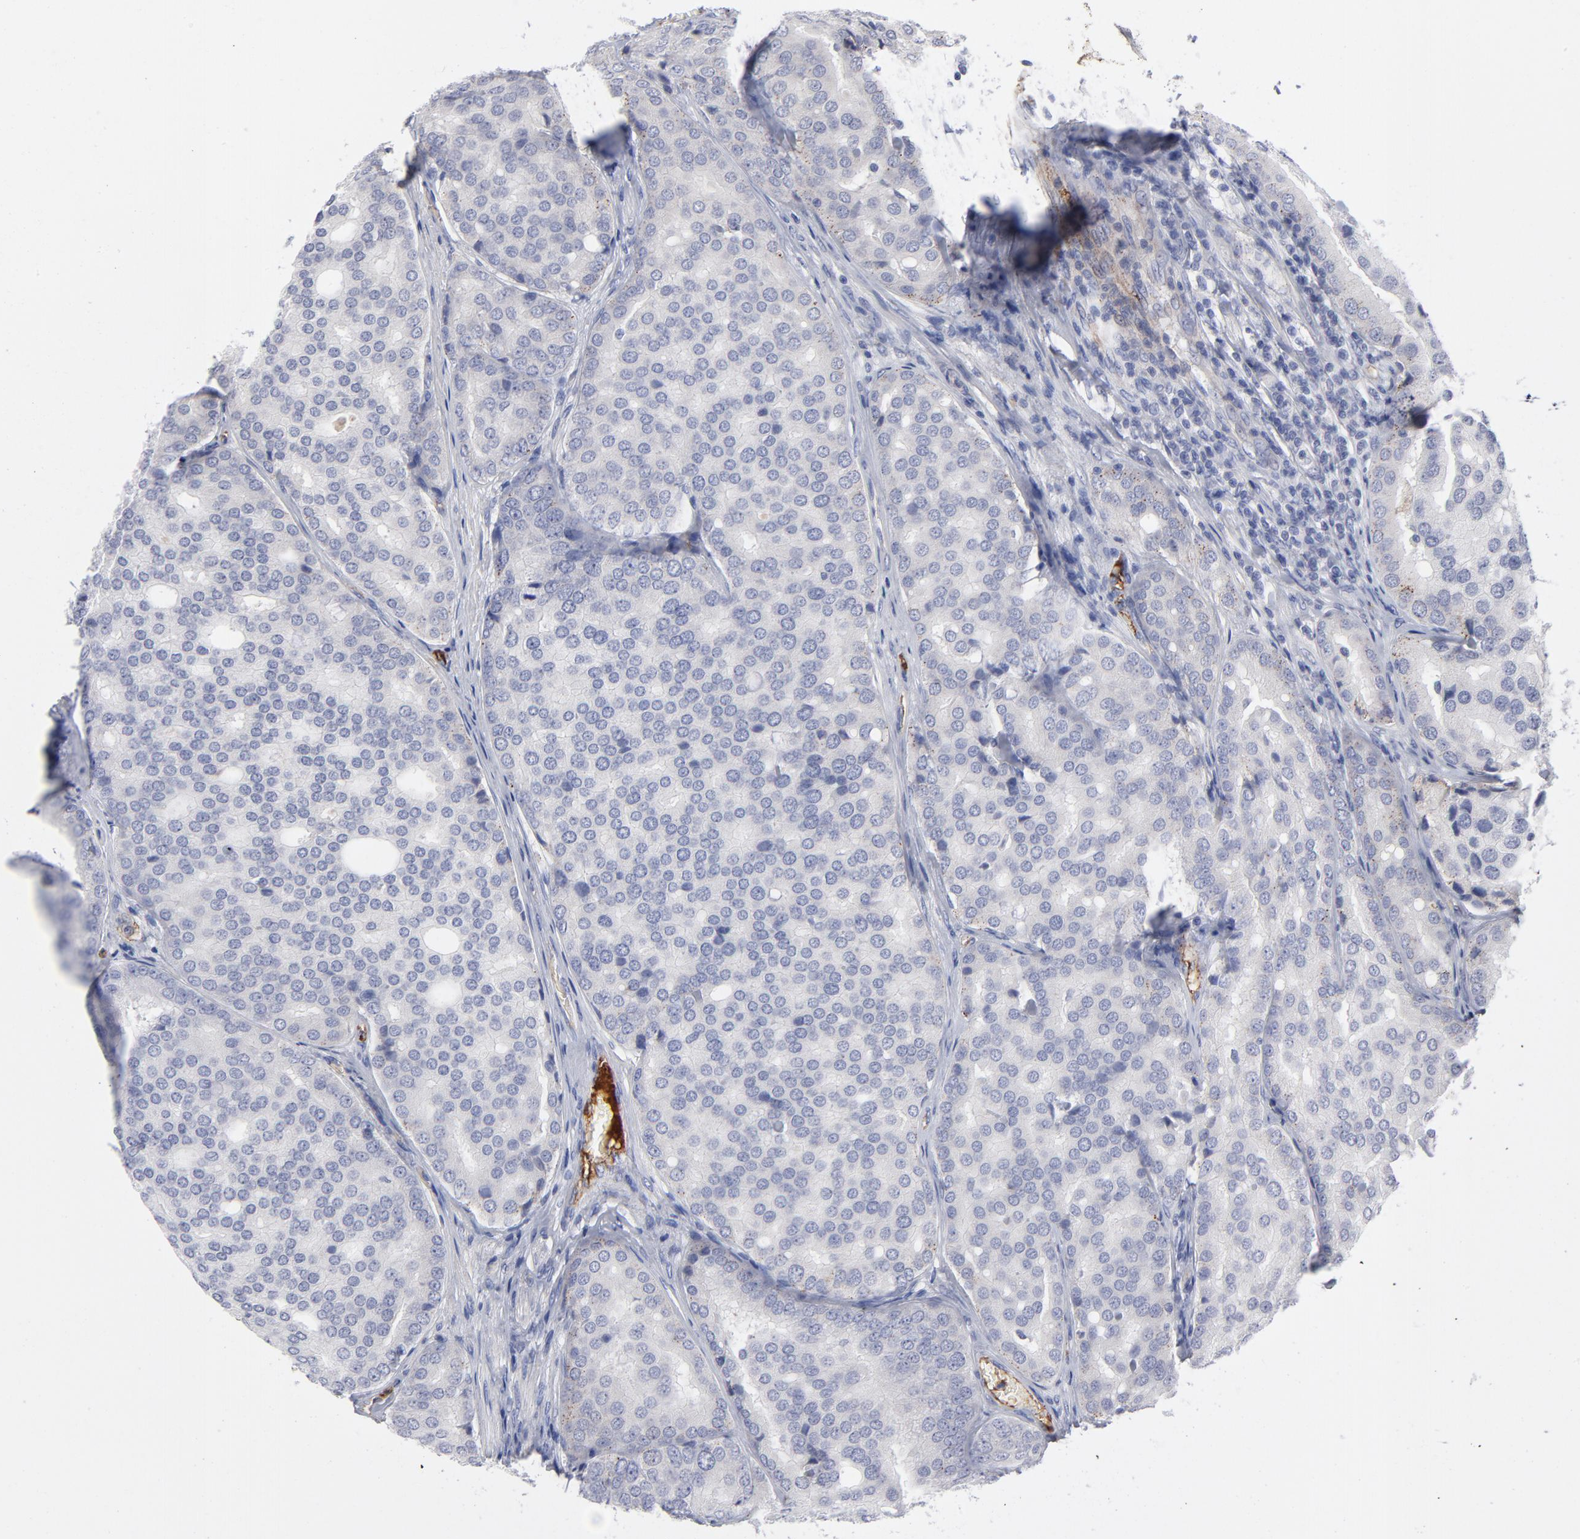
{"staining": {"intensity": "negative", "quantity": "none", "location": "none"}, "tissue": "prostate cancer", "cell_type": "Tumor cells", "image_type": "cancer", "snomed": [{"axis": "morphology", "description": "Adenocarcinoma, High grade"}, {"axis": "topography", "description": "Prostate"}], "caption": "Protein analysis of prostate adenocarcinoma (high-grade) exhibits no significant expression in tumor cells.", "gene": "CCR3", "patient": {"sex": "male", "age": 64}}